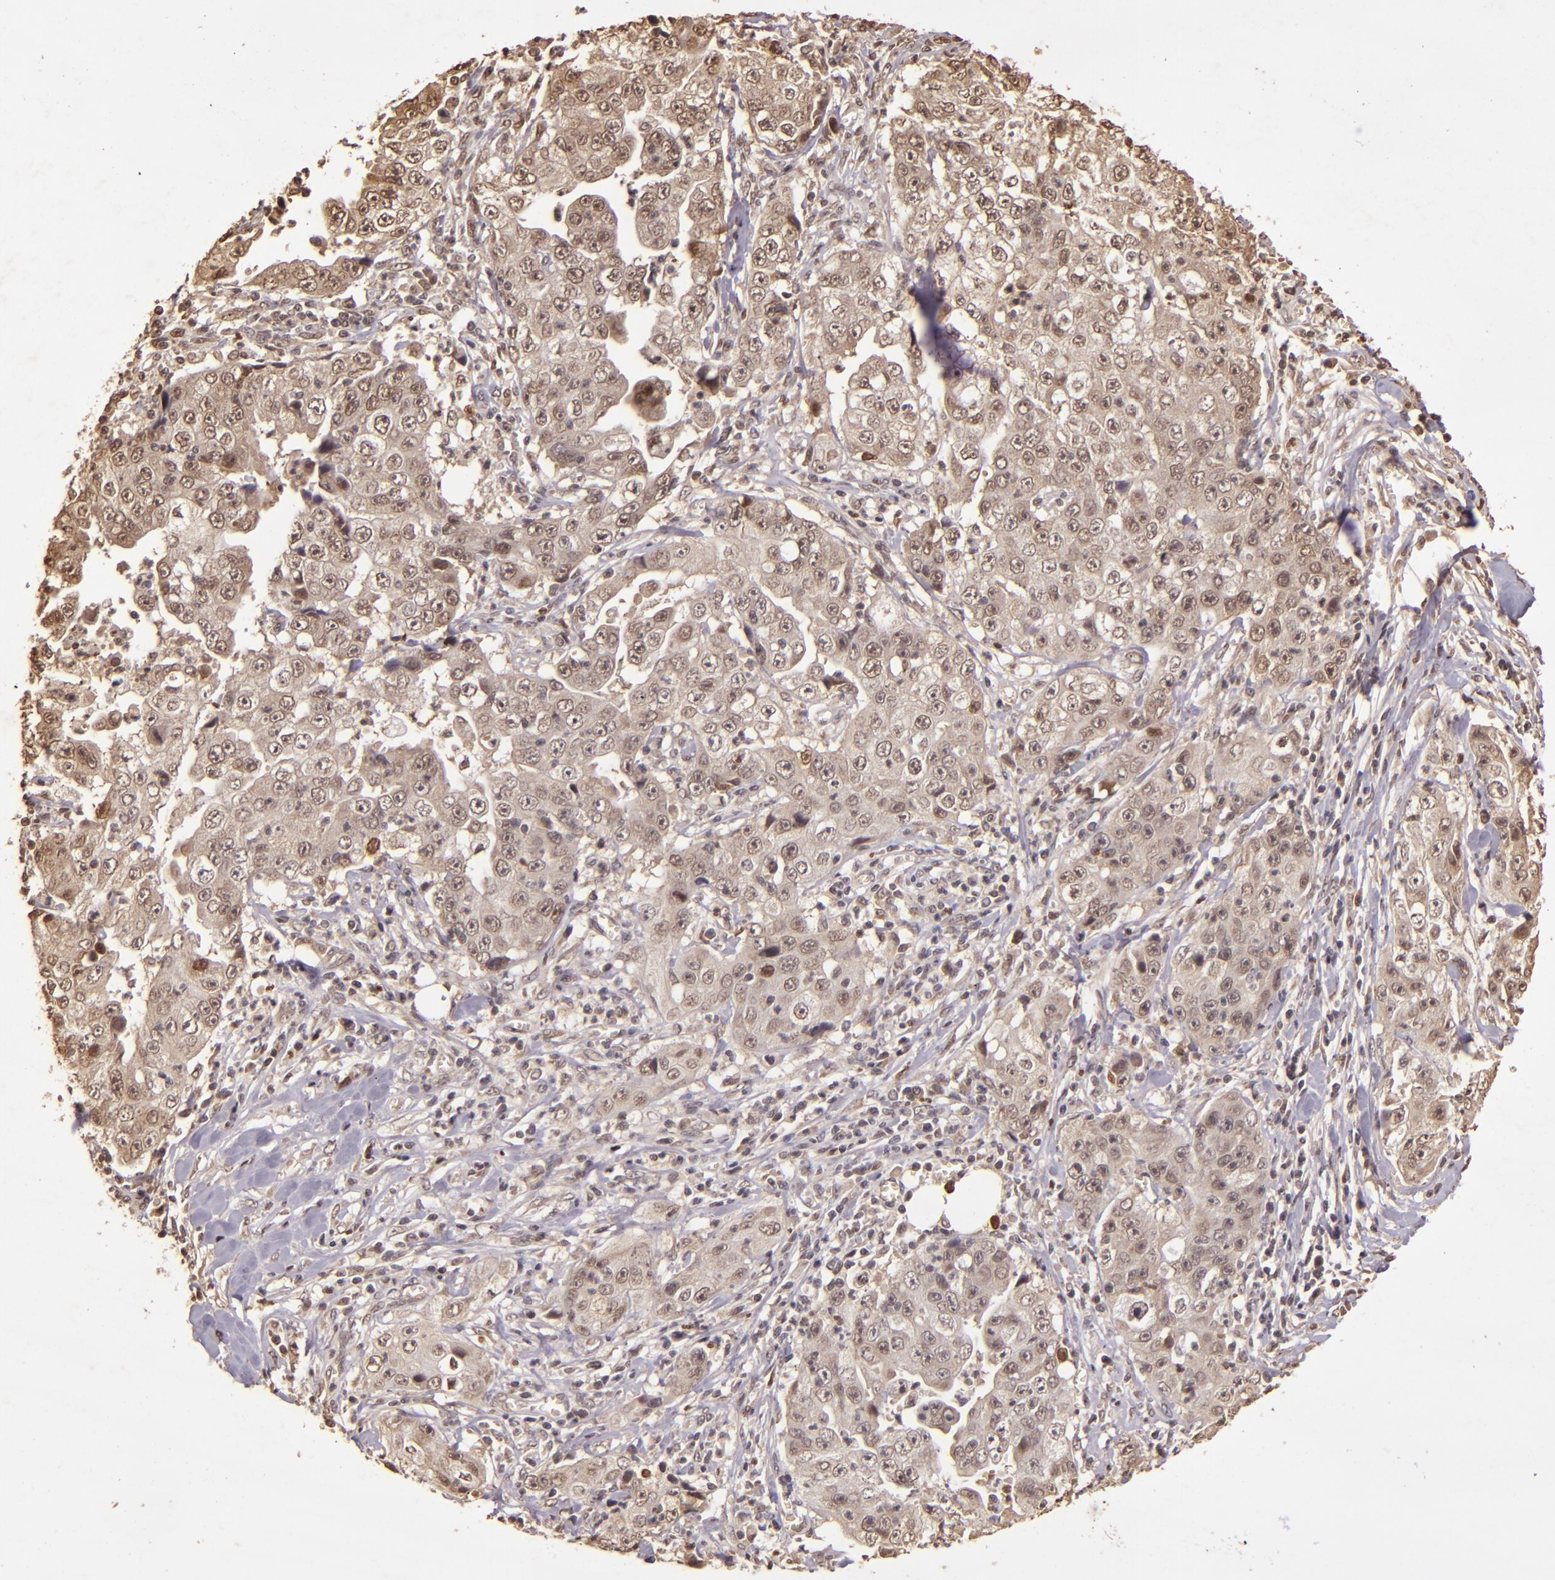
{"staining": {"intensity": "weak", "quantity": ">75%", "location": "cytoplasmic/membranous,nuclear"}, "tissue": "lung cancer", "cell_type": "Tumor cells", "image_type": "cancer", "snomed": [{"axis": "morphology", "description": "Squamous cell carcinoma, NOS"}, {"axis": "topography", "description": "Lung"}], "caption": "Squamous cell carcinoma (lung) was stained to show a protein in brown. There is low levels of weak cytoplasmic/membranous and nuclear positivity in about >75% of tumor cells. (DAB = brown stain, brightfield microscopy at high magnification).", "gene": "CUL1", "patient": {"sex": "male", "age": 64}}